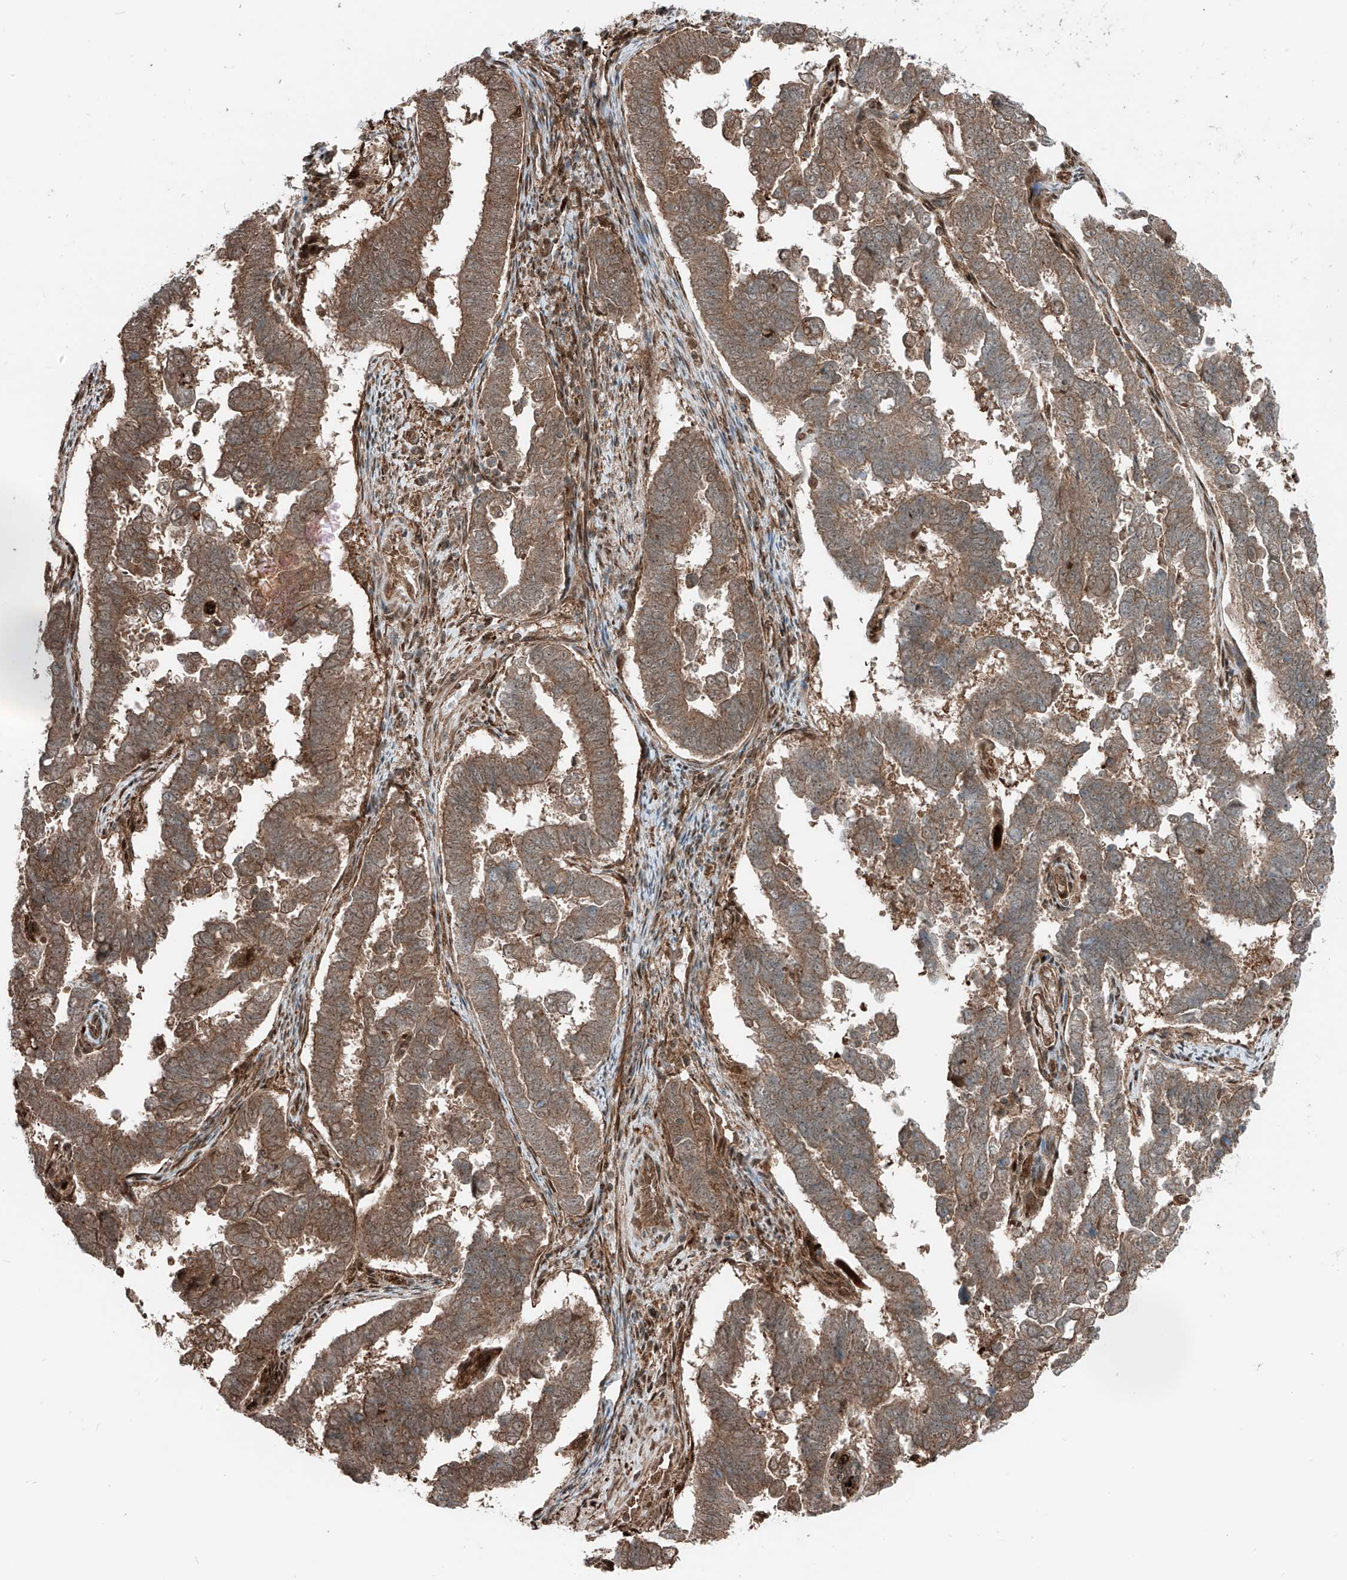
{"staining": {"intensity": "moderate", "quantity": ">75%", "location": "cytoplasmic/membranous"}, "tissue": "endometrial cancer", "cell_type": "Tumor cells", "image_type": "cancer", "snomed": [{"axis": "morphology", "description": "Adenocarcinoma, NOS"}, {"axis": "topography", "description": "Endometrium"}], "caption": "Immunohistochemical staining of human endometrial cancer (adenocarcinoma) demonstrates moderate cytoplasmic/membranous protein staining in about >75% of tumor cells.", "gene": "USP48", "patient": {"sex": "female", "age": 75}}